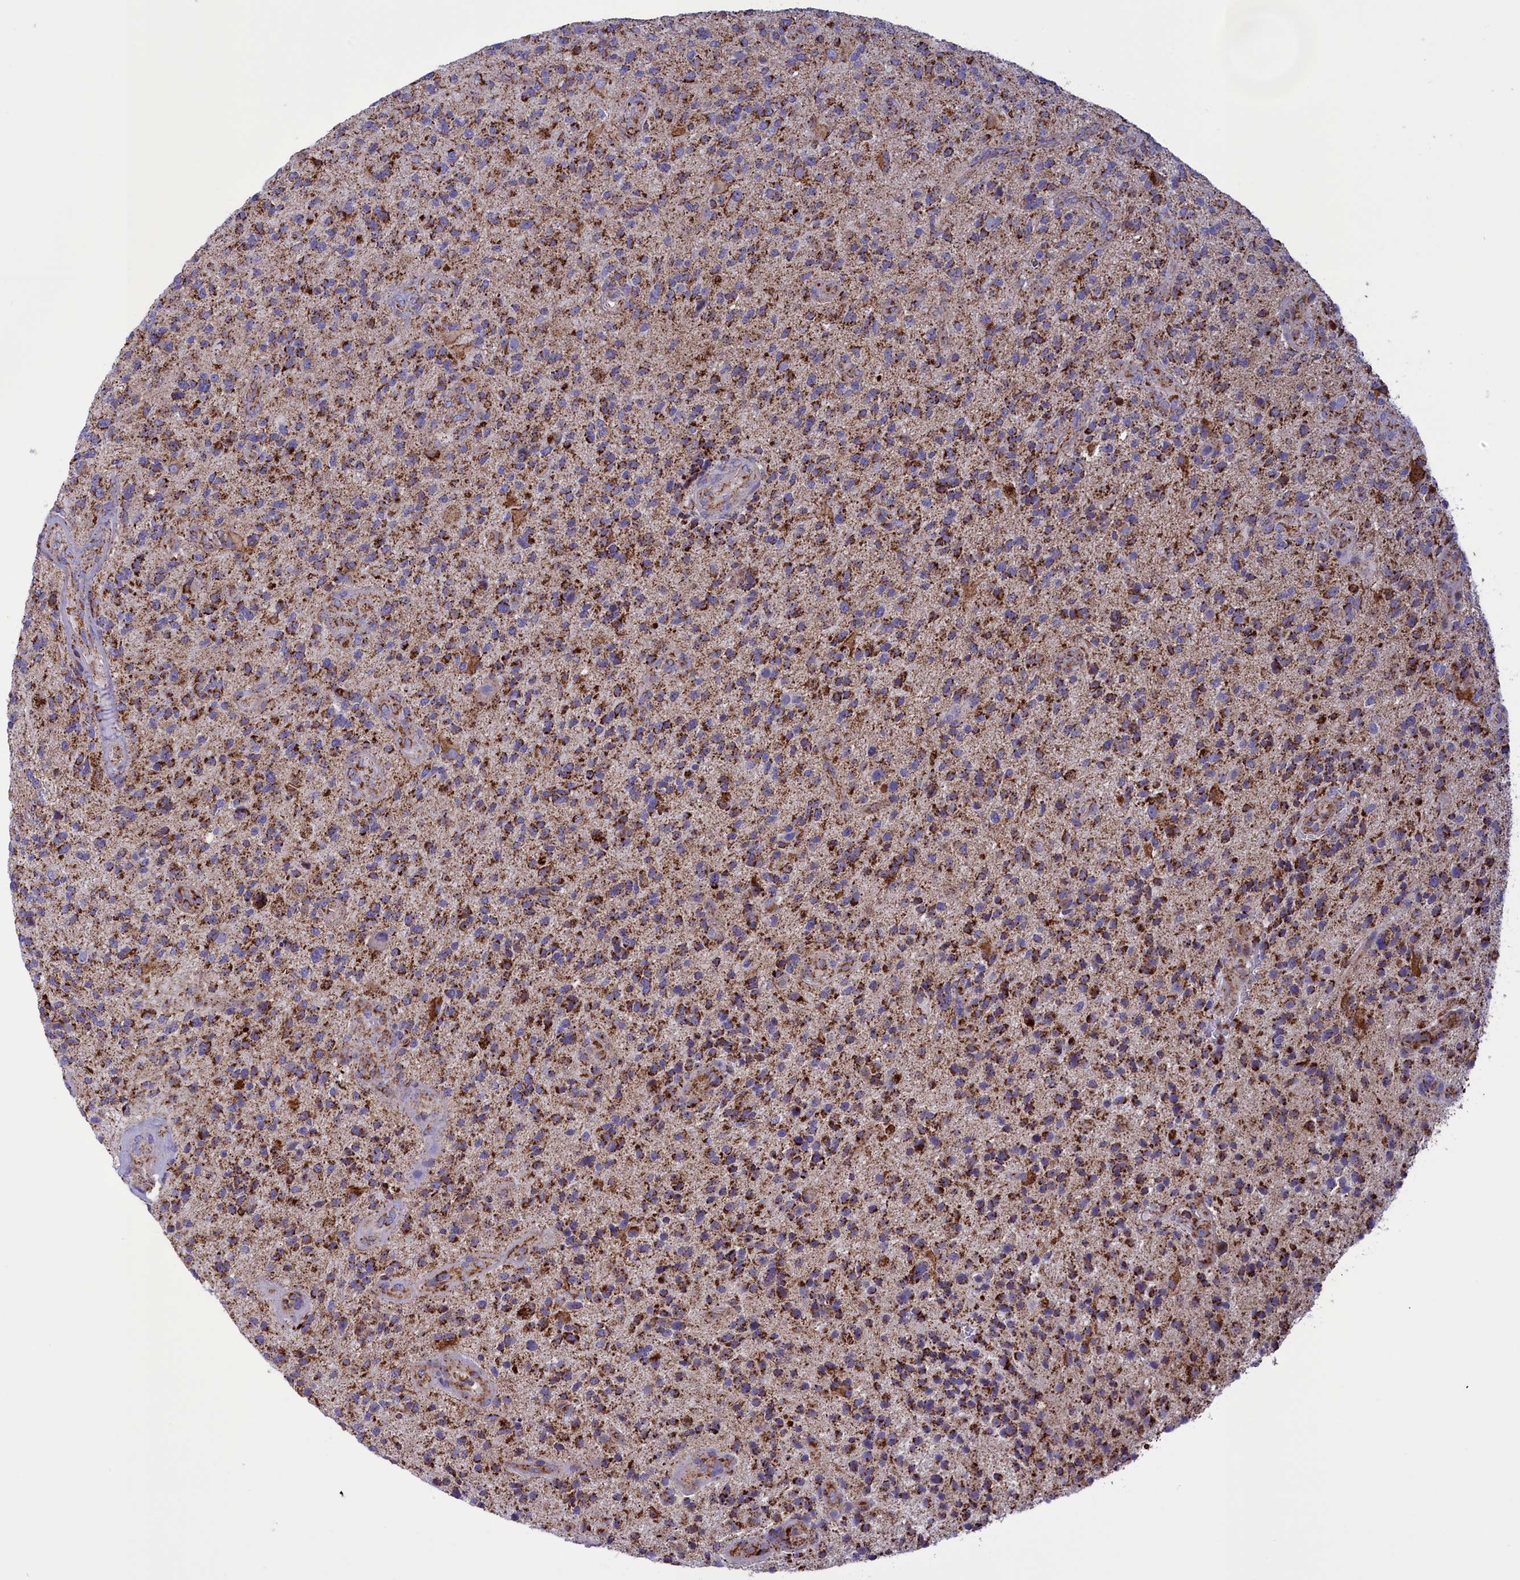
{"staining": {"intensity": "strong", "quantity": "25%-75%", "location": "cytoplasmic/membranous"}, "tissue": "glioma", "cell_type": "Tumor cells", "image_type": "cancer", "snomed": [{"axis": "morphology", "description": "Glioma, malignant, High grade"}, {"axis": "topography", "description": "Brain"}], "caption": "Immunohistochemical staining of human malignant high-grade glioma exhibits high levels of strong cytoplasmic/membranous staining in approximately 25%-75% of tumor cells. The staining was performed using DAB, with brown indicating positive protein expression. Nuclei are stained blue with hematoxylin.", "gene": "ISOC2", "patient": {"sex": "male", "age": 47}}